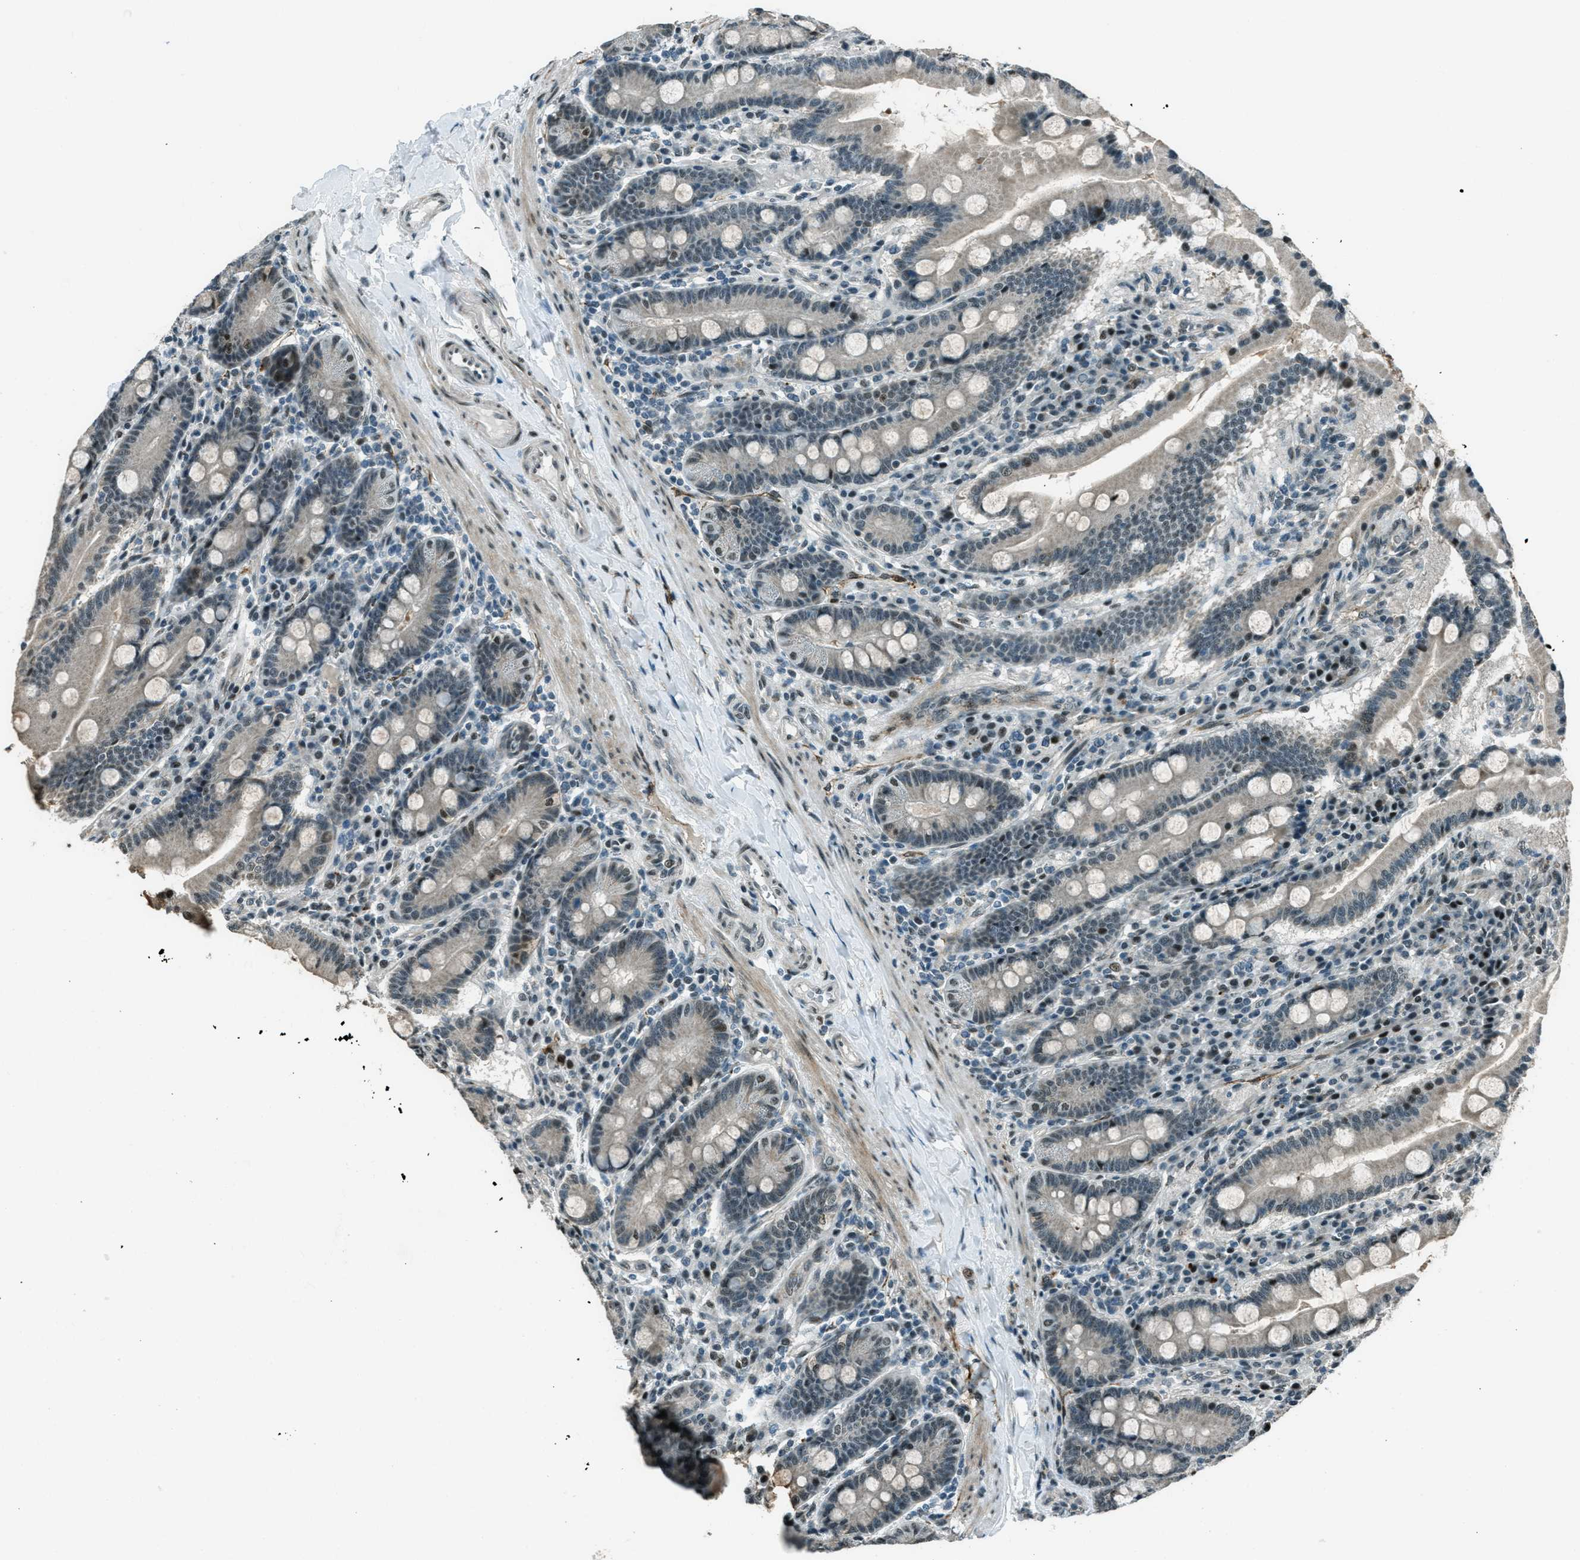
{"staining": {"intensity": "strong", "quantity": "<25%", "location": "cytoplasmic/membranous,nuclear"}, "tissue": "duodenum", "cell_type": "Glandular cells", "image_type": "normal", "snomed": [{"axis": "morphology", "description": "Normal tissue, NOS"}, {"axis": "topography", "description": "Duodenum"}], "caption": "Protein staining of normal duodenum displays strong cytoplasmic/membranous,nuclear expression in about <25% of glandular cells. (Stains: DAB (3,3'-diaminobenzidine) in brown, nuclei in blue, Microscopy: brightfield microscopy at high magnification).", "gene": "TARDBP", "patient": {"sex": "male", "age": 50}}